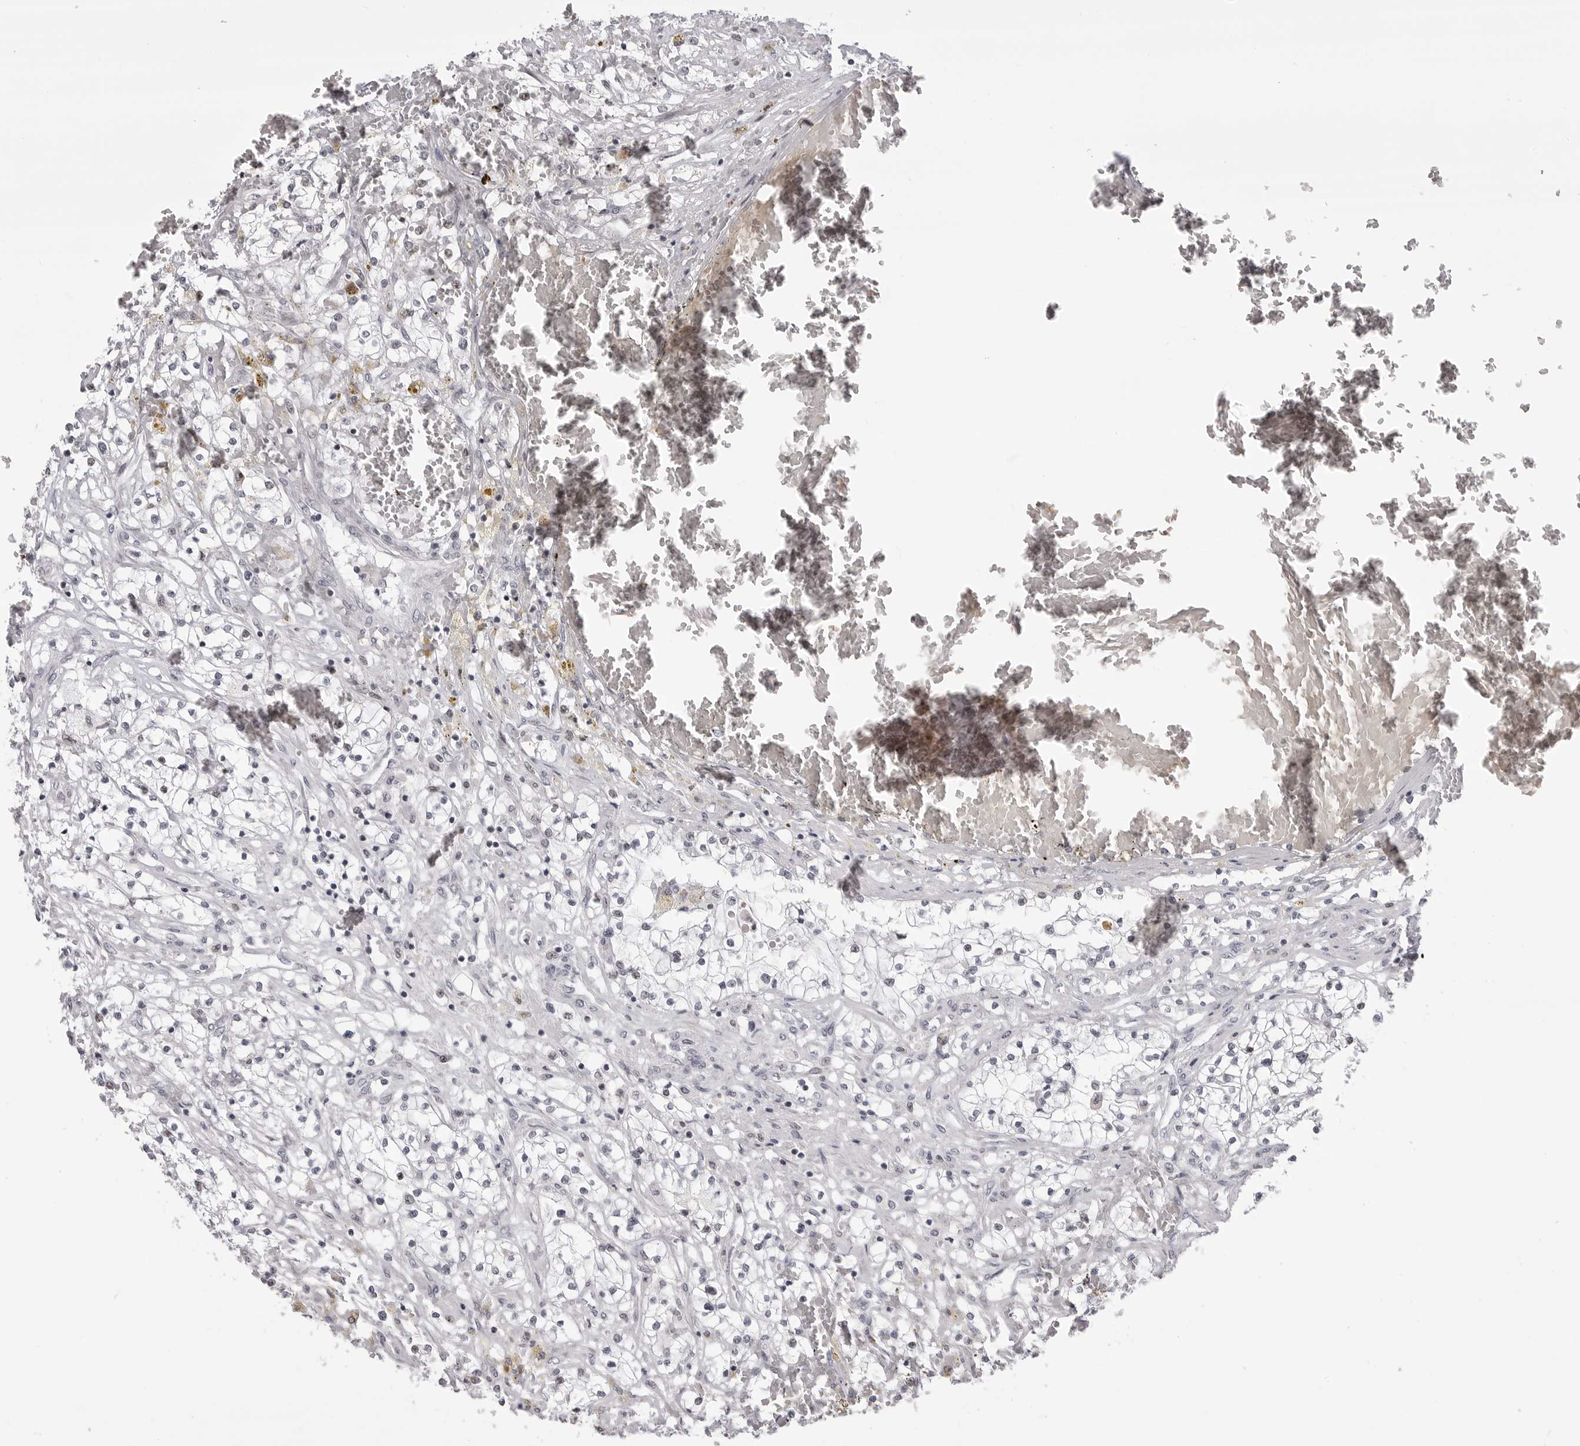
{"staining": {"intensity": "weak", "quantity": "25%-75%", "location": "nuclear"}, "tissue": "renal cancer", "cell_type": "Tumor cells", "image_type": "cancer", "snomed": [{"axis": "morphology", "description": "Normal tissue, NOS"}, {"axis": "morphology", "description": "Adenocarcinoma, NOS"}, {"axis": "topography", "description": "Kidney"}], "caption": "Immunohistochemistry staining of renal cancer, which displays low levels of weak nuclear expression in about 25%-75% of tumor cells indicating weak nuclear protein staining. The staining was performed using DAB (brown) for protein detection and nuclei were counterstained in hematoxylin (blue).", "gene": "PHF3", "patient": {"sex": "male", "age": 68}}